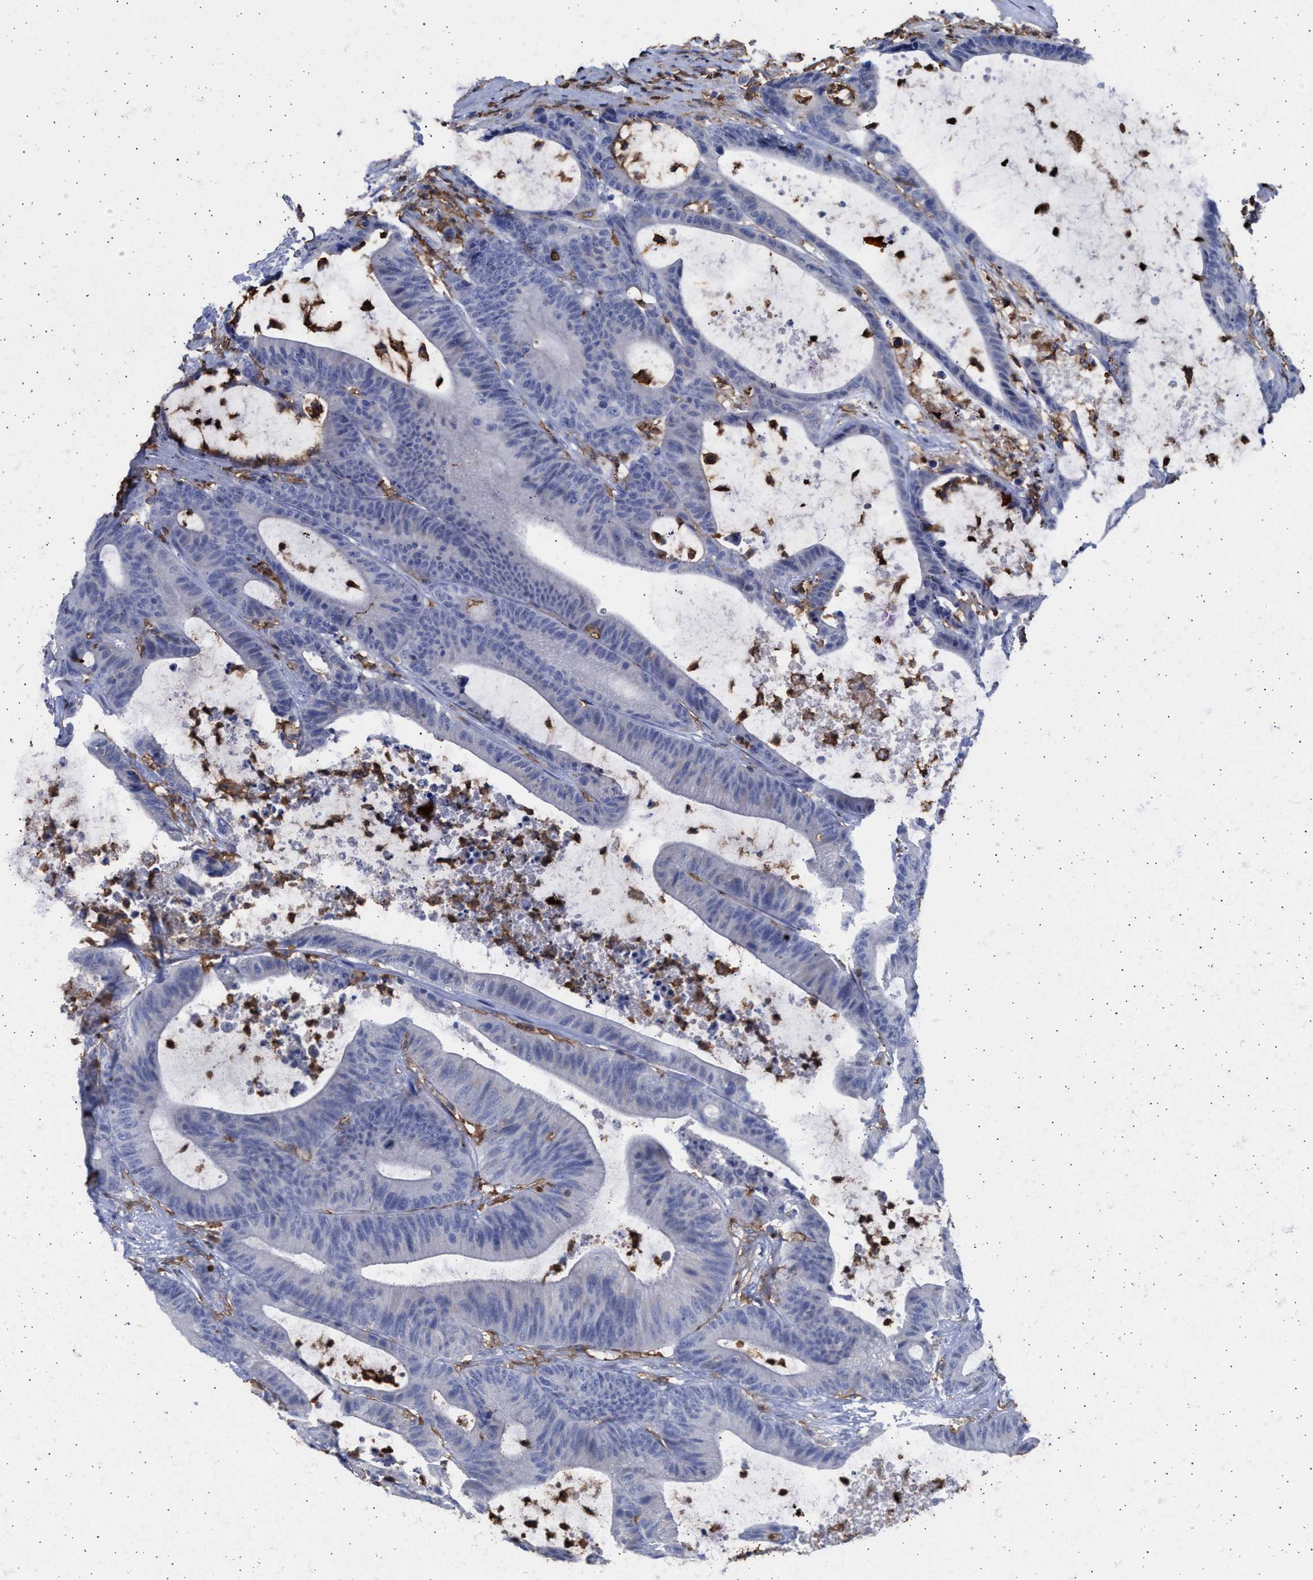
{"staining": {"intensity": "negative", "quantity": "none", "location": "none"}, "tissue": "colorectal cancer", "cell_type": "Tumor cells", "image_type": "cancer", "snomed": [{"axis": "morphology", "description": "Adenocarcinoma, NOS"}, {"axis": "topography", "description": "Colon"}], "caption": "Immunohistochemistry histopathology image of colorectal adenocarcinoma stained for a protein (brown), which shows no staining in tumor cells.", "gene": "FCER1A", "patient": {"sex": "female", "age": 84}}